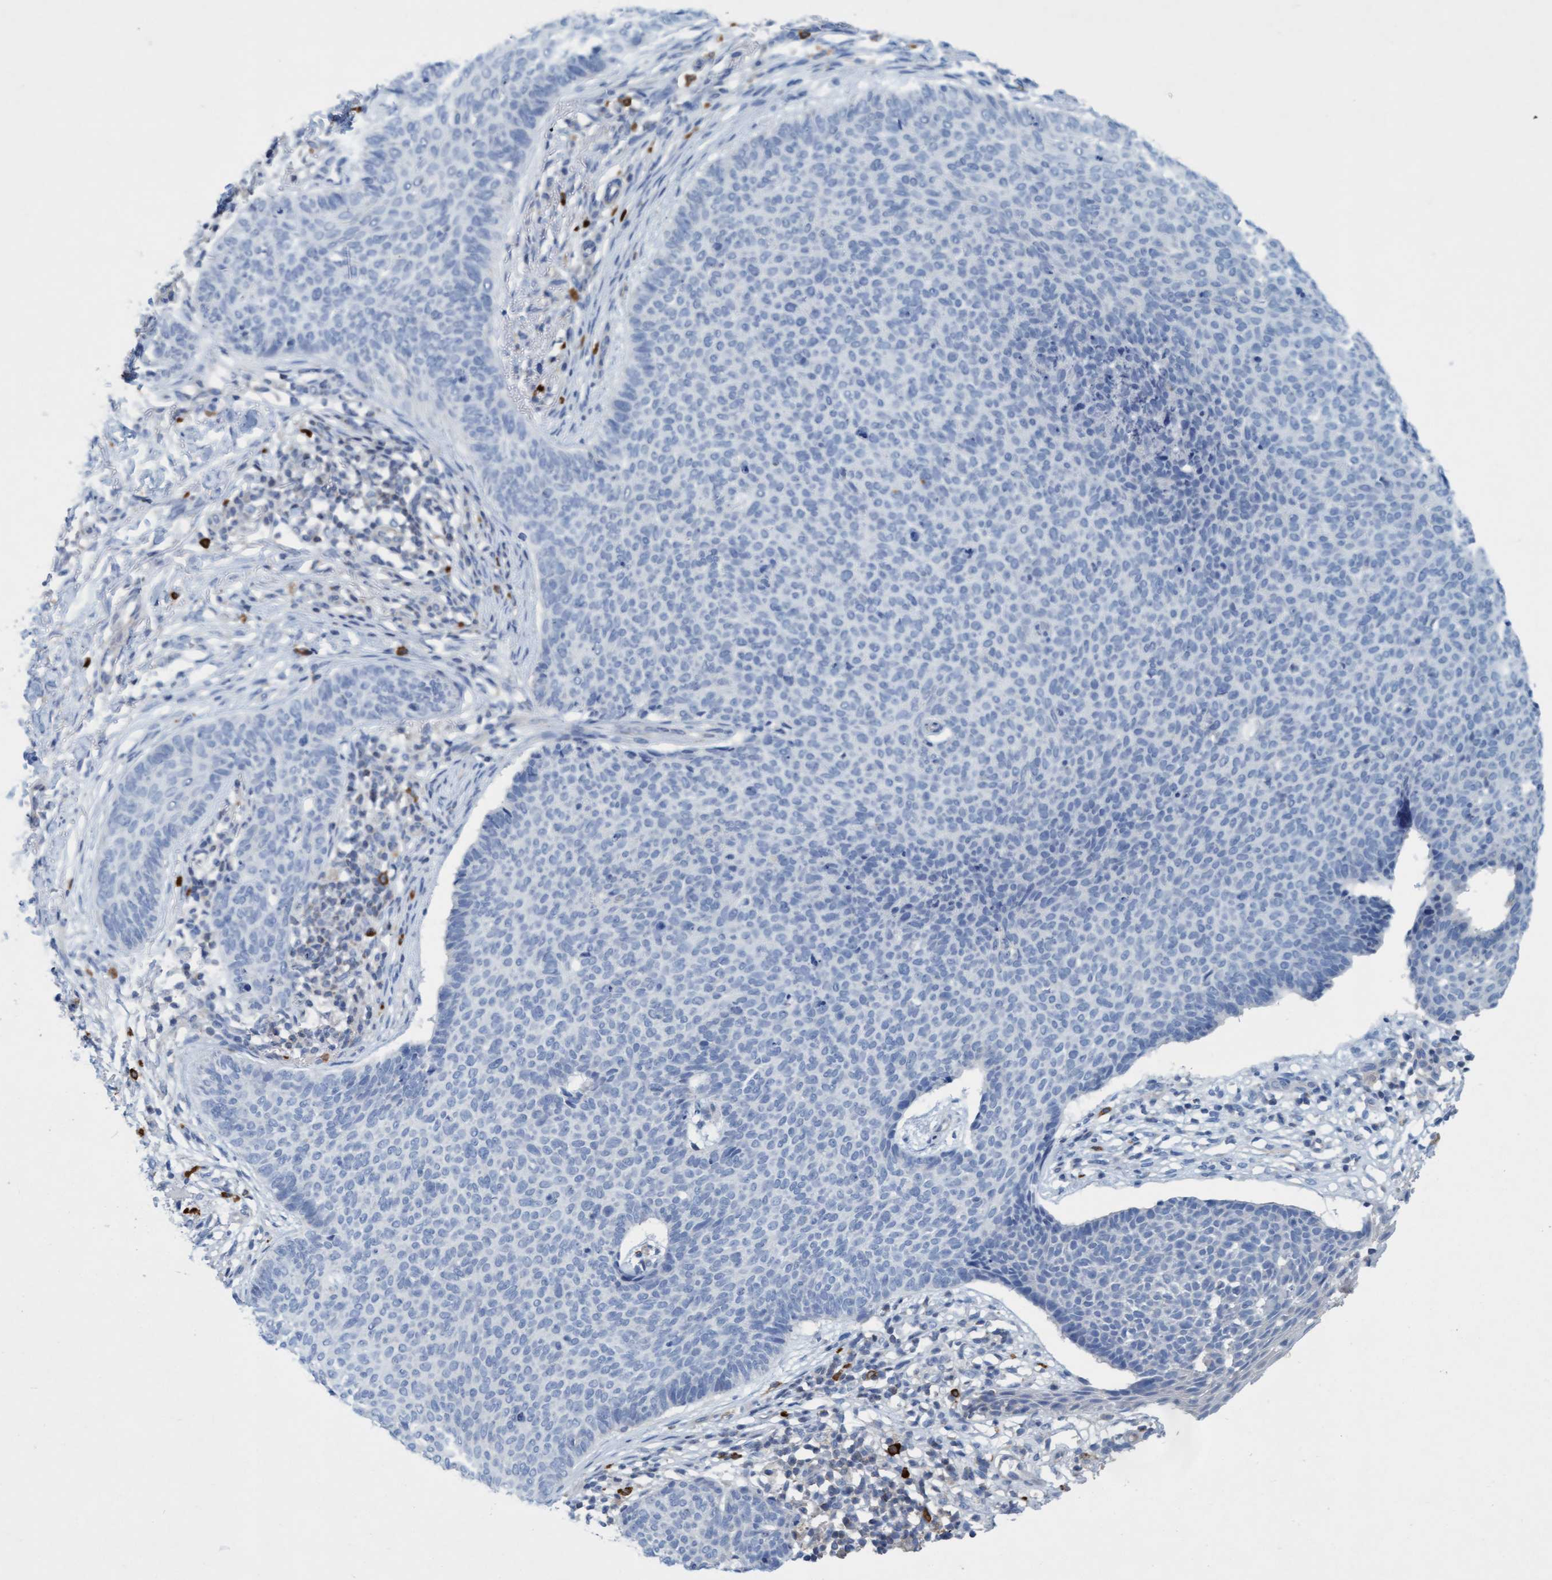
{"staining": {"intensity": "negative", "quantity": "none", "location": "none"}, "tissue": "skin cancer", "cell_type": "Tumor cells", "image_type": "cancer", "snomed": [{"axis": "morphology", "description": "Normal tissue, NOS"}, {"axis": "morphology", "description": "Basal cell carcinoma"}, {"axis": "topography", "description": "Skin"}], "caption": "Tumor cells are negative for protein expression in human skin cancer (basal cell carcinoma).", "gene": "SIGIRR", "patient": {"sex": "male", "age": 50}}